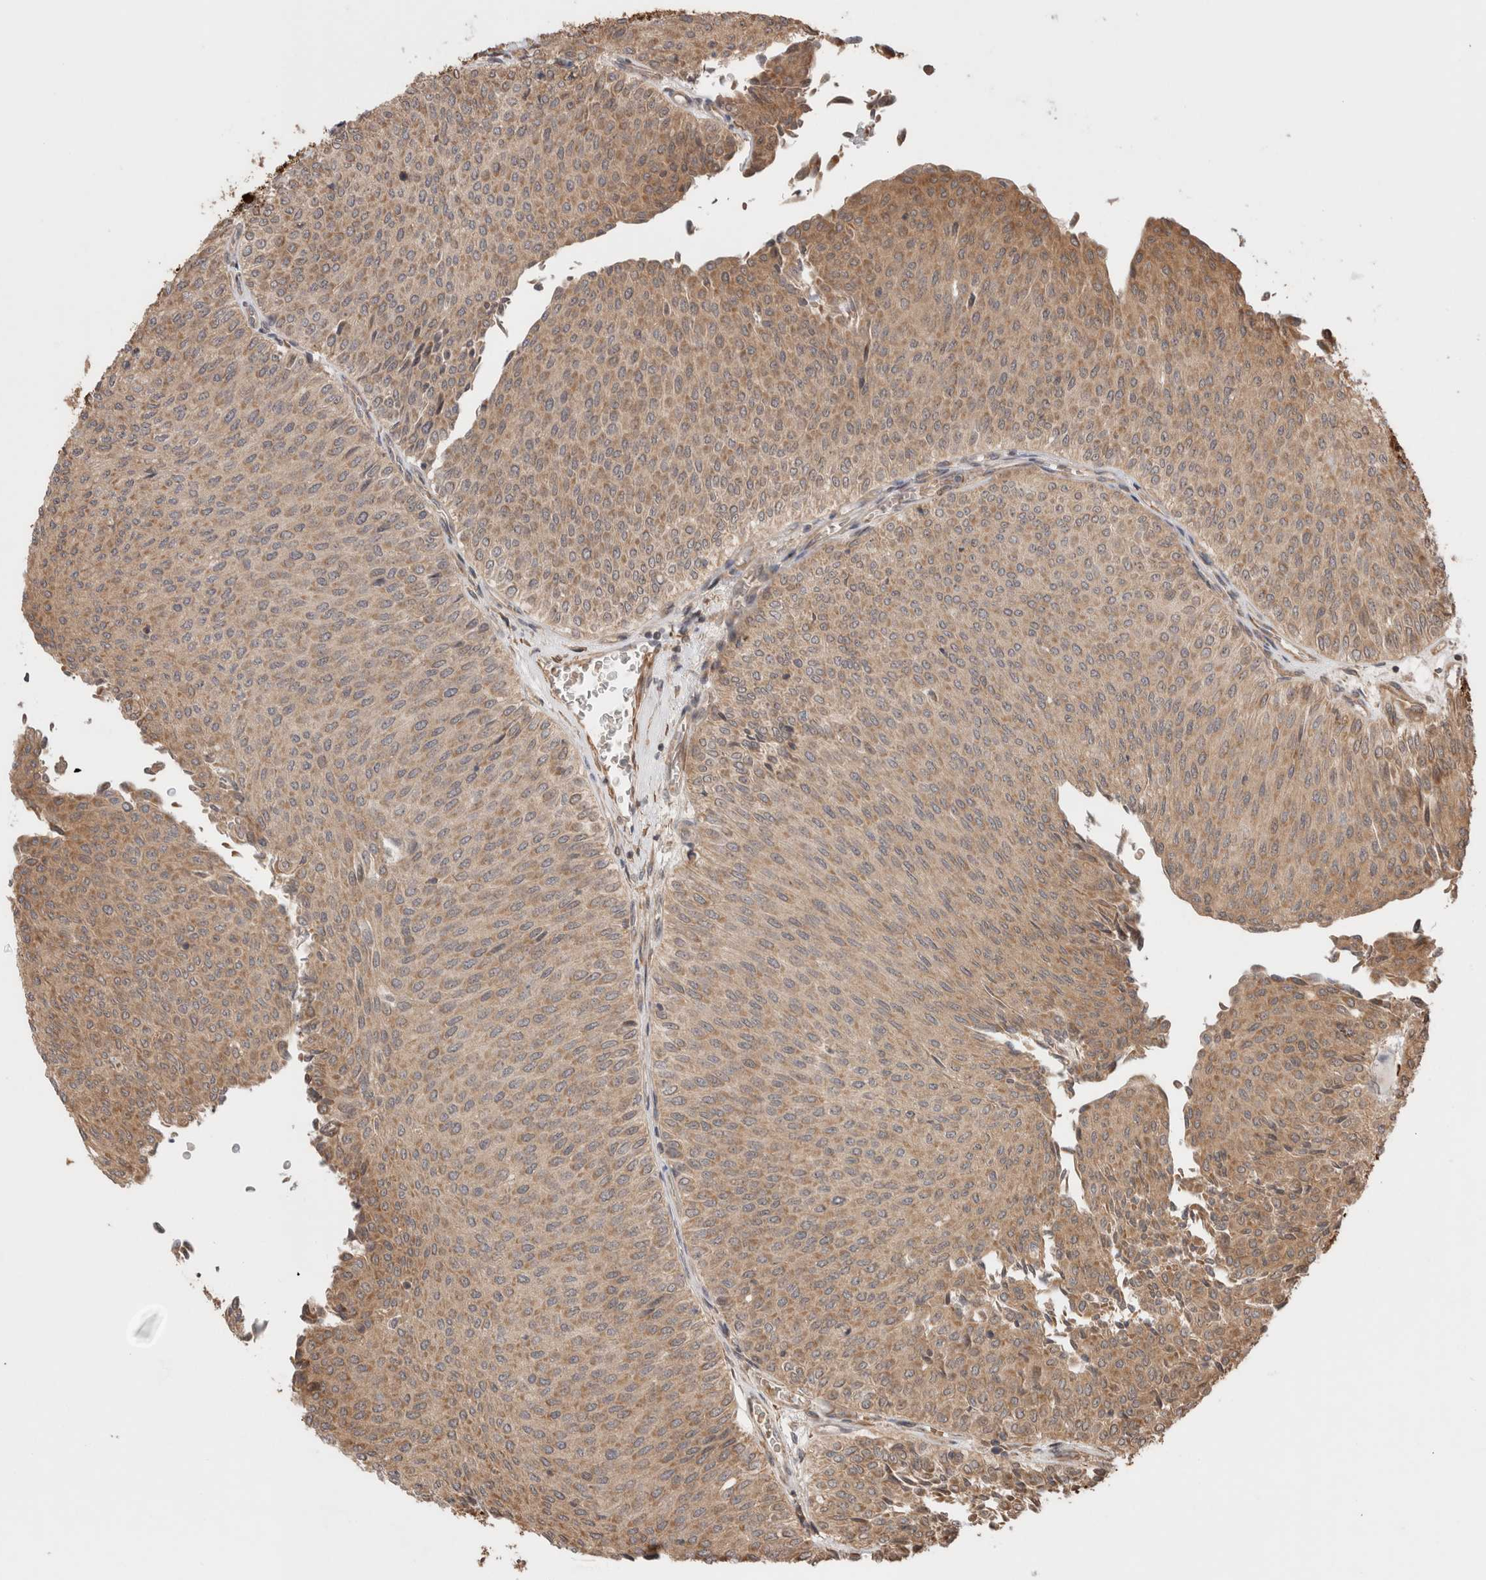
{"staining": {"intensity": "moderate", "quantity": ">75%", "location": "cytoplasmic/membranous"}, "tissue": "urothelial cancer", "cell_type": "Tumor cells", "image_type": "cancer", "snomed": [{"axis": "morphology", "description": "Urothelial carcinoma, Low grade"}, {"axis": "topography", "description": "Urinary bladder"}], "caption": "Urothelial carcinoma (low-grade) stained with DAB IHC shows medium levels of moderate cytoplasmic/membranous staining in approximately >75% of tumor cells.", "gene": "ZNF649", "patient": {"sex": "male", "age": 78}}